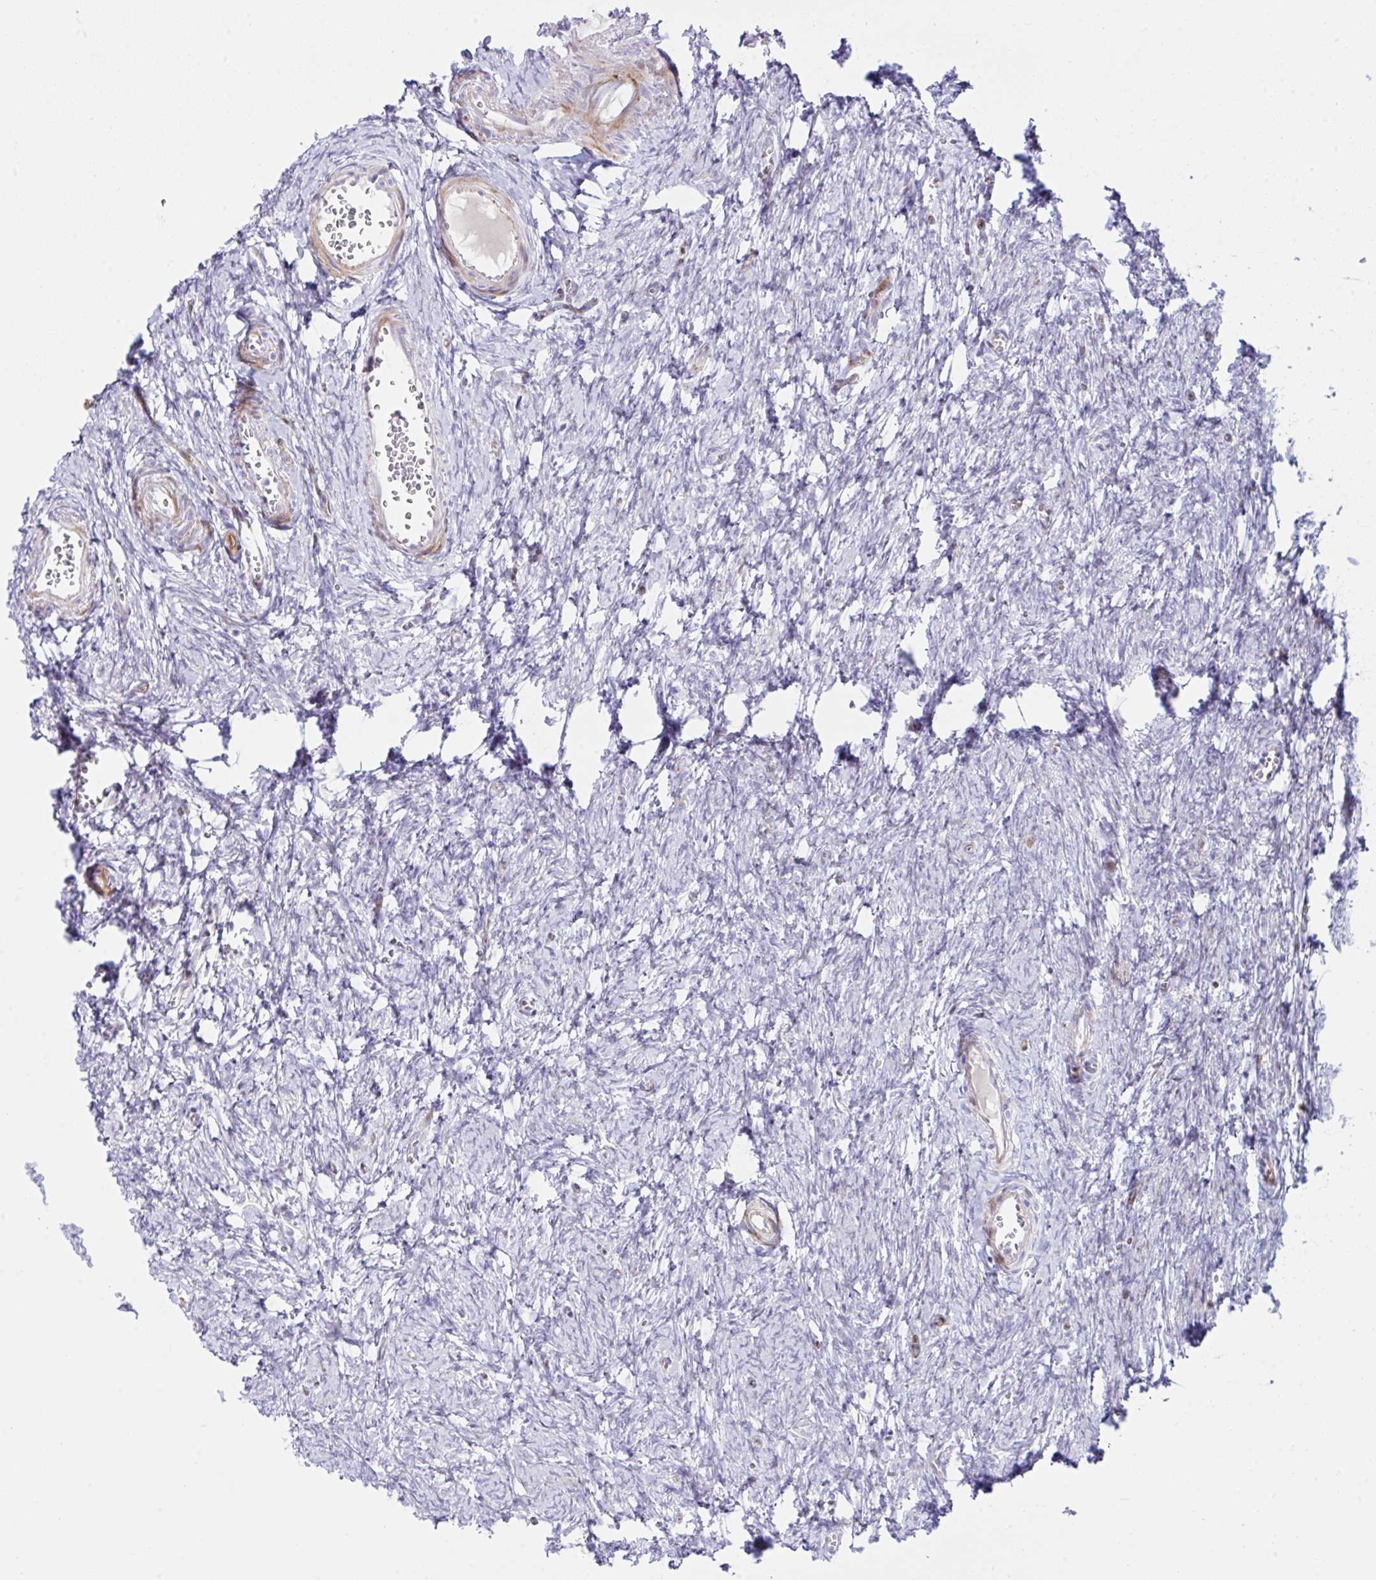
{"staining": {"intensity": "negative", "quantity": "none", "location": "none"}, "tissue": "ovary", "cell_type": "Follicle cells", "image_type": "normal", "snomed": [{"axis": "morphology", "description": "Normal tissue, NOS"}, {"axis": "topography", "description": "Ovary"}], "caption": "Follicle cells show no significant expression in benign ovary. (Stains: DAB IHC with hematoxylin counter stain, Microscopy: brightfield microscopy at high magnification).", "gene": "ZNF713", "patient": {"sex": "female", "age": 41}}